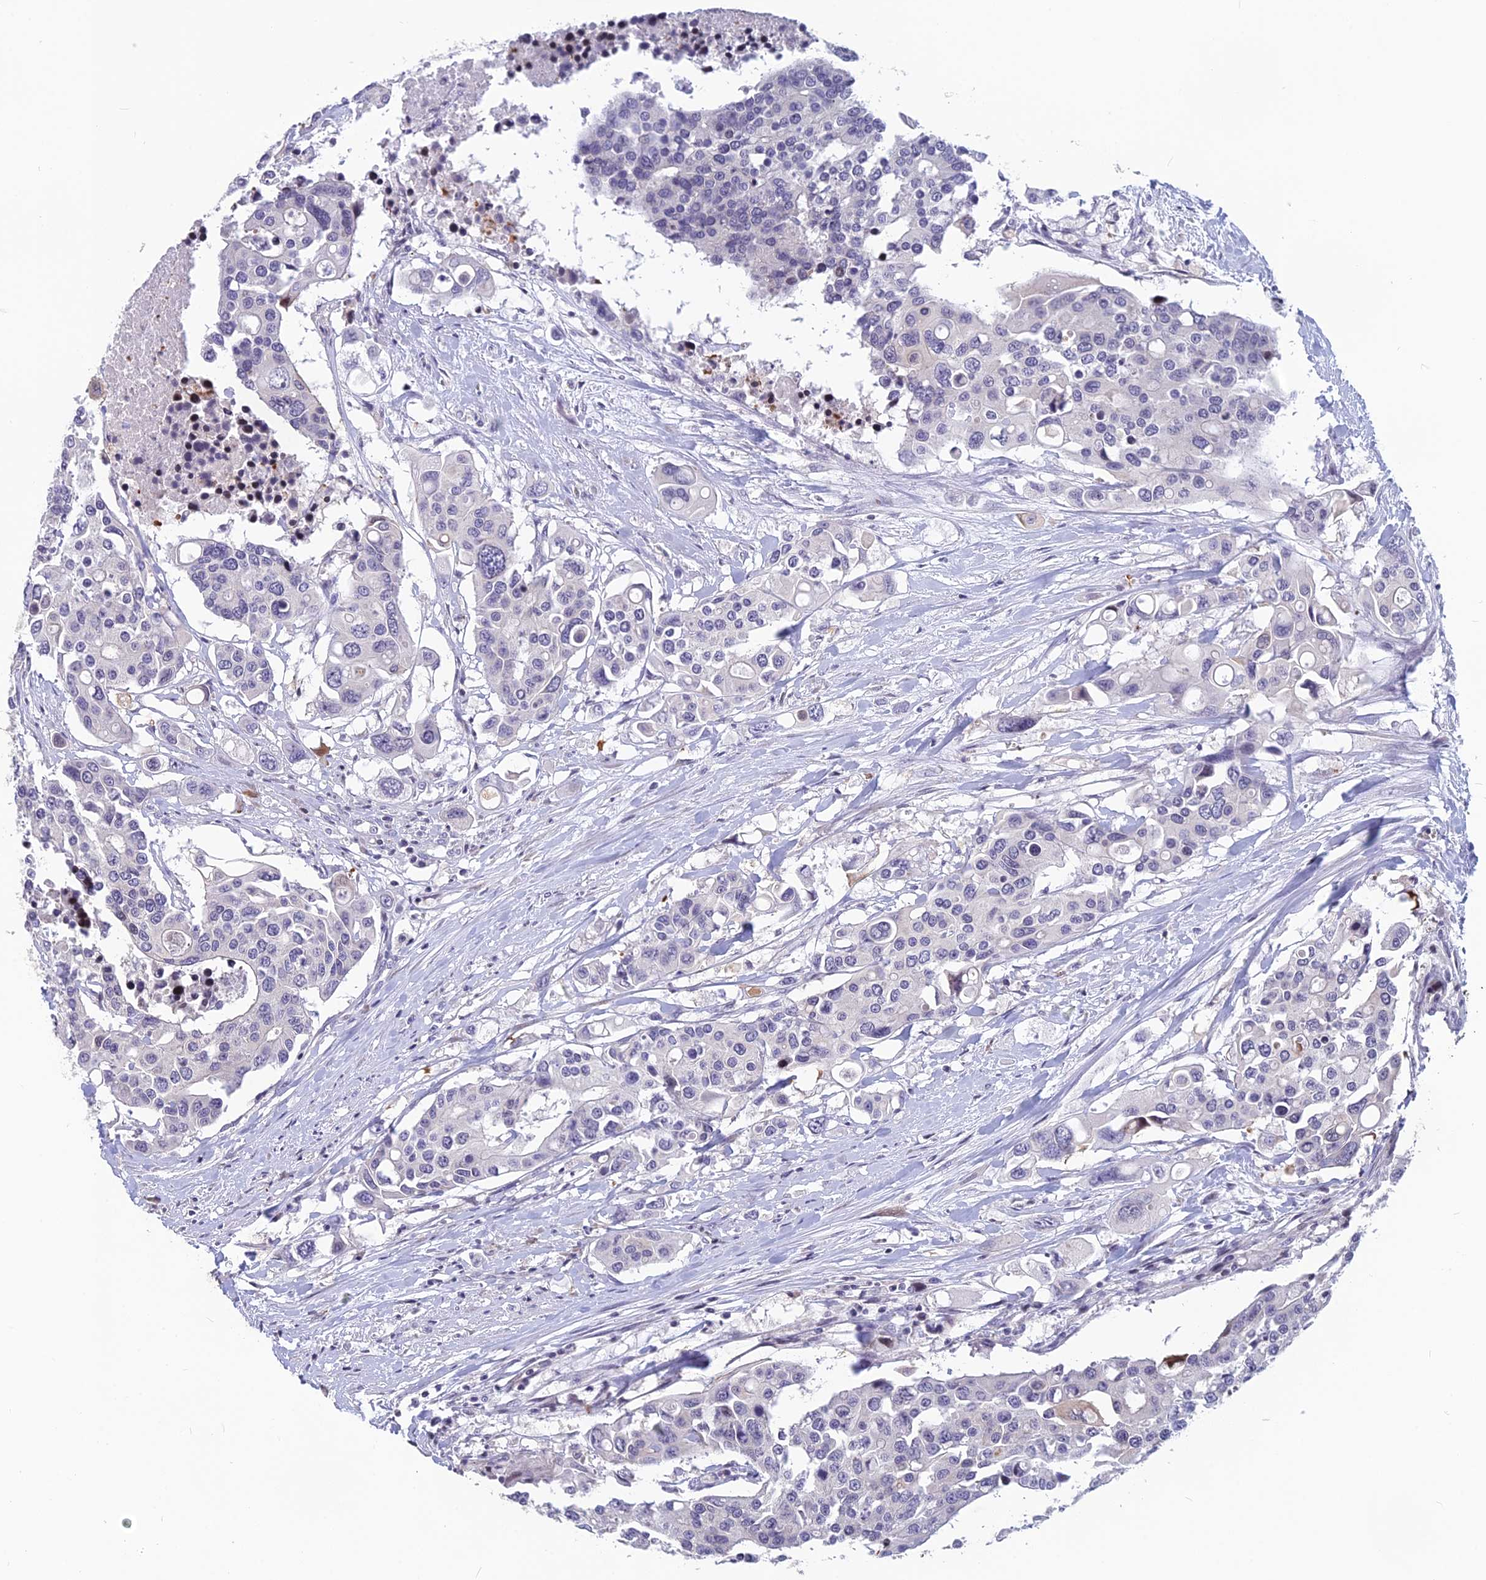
{"staining": {"intensity": "negative", "quantity": "none", "location": "none"}, "tissue": "colorectal cancer", "cell_type": "Tumor cells", "image_type": "cancer", "snomed": [{"axis": "morphology", "description": "Adenocarcinoma, NOS"}, {"axis": "topography", "description": "Colon"}], "caption": "Immunohistochemical staining of colorectal cancer displays no significant staining in tumor cells. The staining is performed using DAB brown chromogen with nuclei counter-stained in using hematoxylin.", "gene": "TMEM134", "patient": {"sex": "male", "age": 77}}